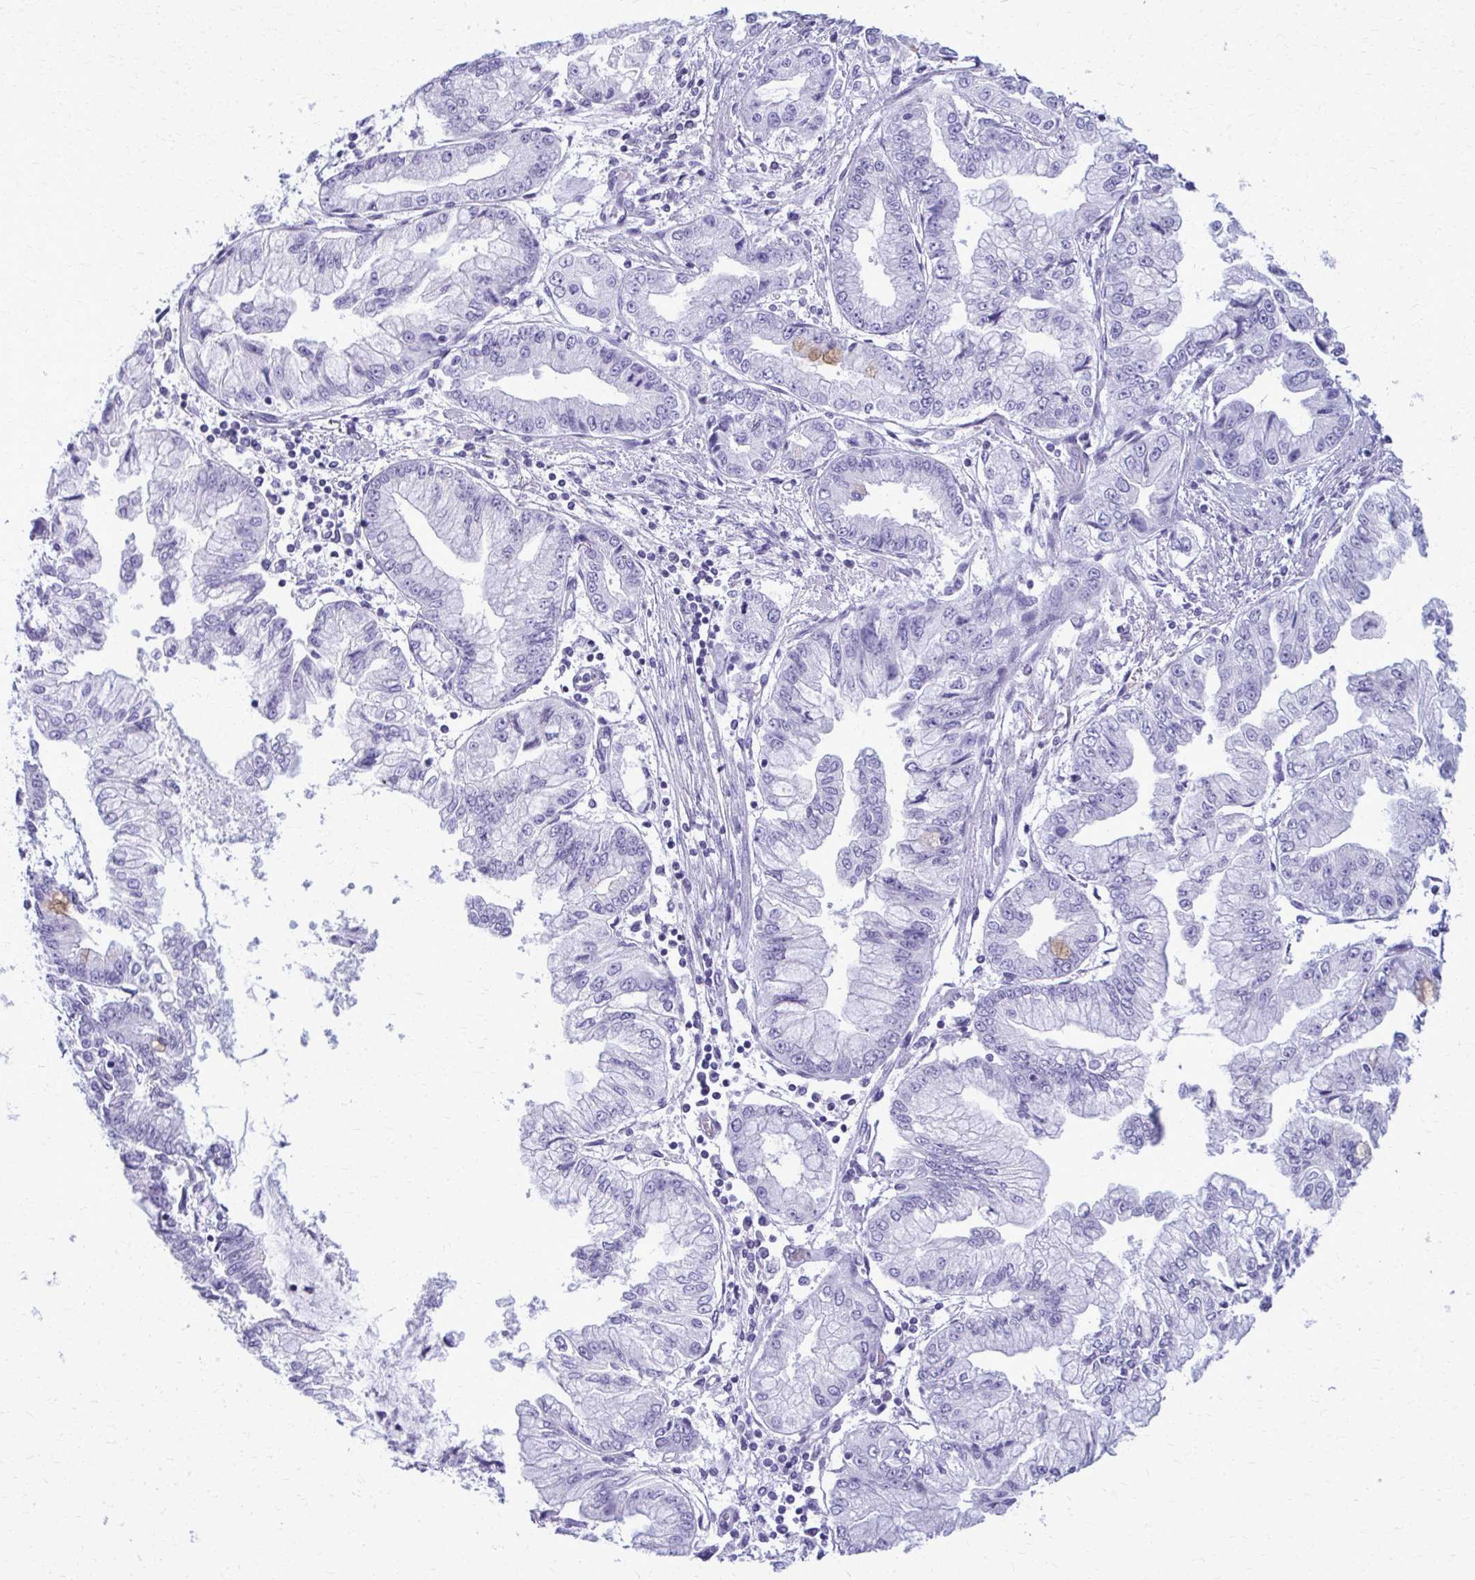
{"staining": {"intensity": "negative", "quantity": "none", "location": "none"}, "tissue": "stomach cancer", "cell_type": "Tumor cells", "image_type": "cancer", "snomed": [{"axis": "morphology", "description": "Adenocarcinoma, NOS"}, {"axis": "topography", "description": "Stomach, upper"}], "caption": "This is an immunohistochemistry micrograph of stomach adenocarcinoma. There is no staining in tumor cells.", "gene": "ACSM2B", "patient": {"sex": "female", "age": 74}}